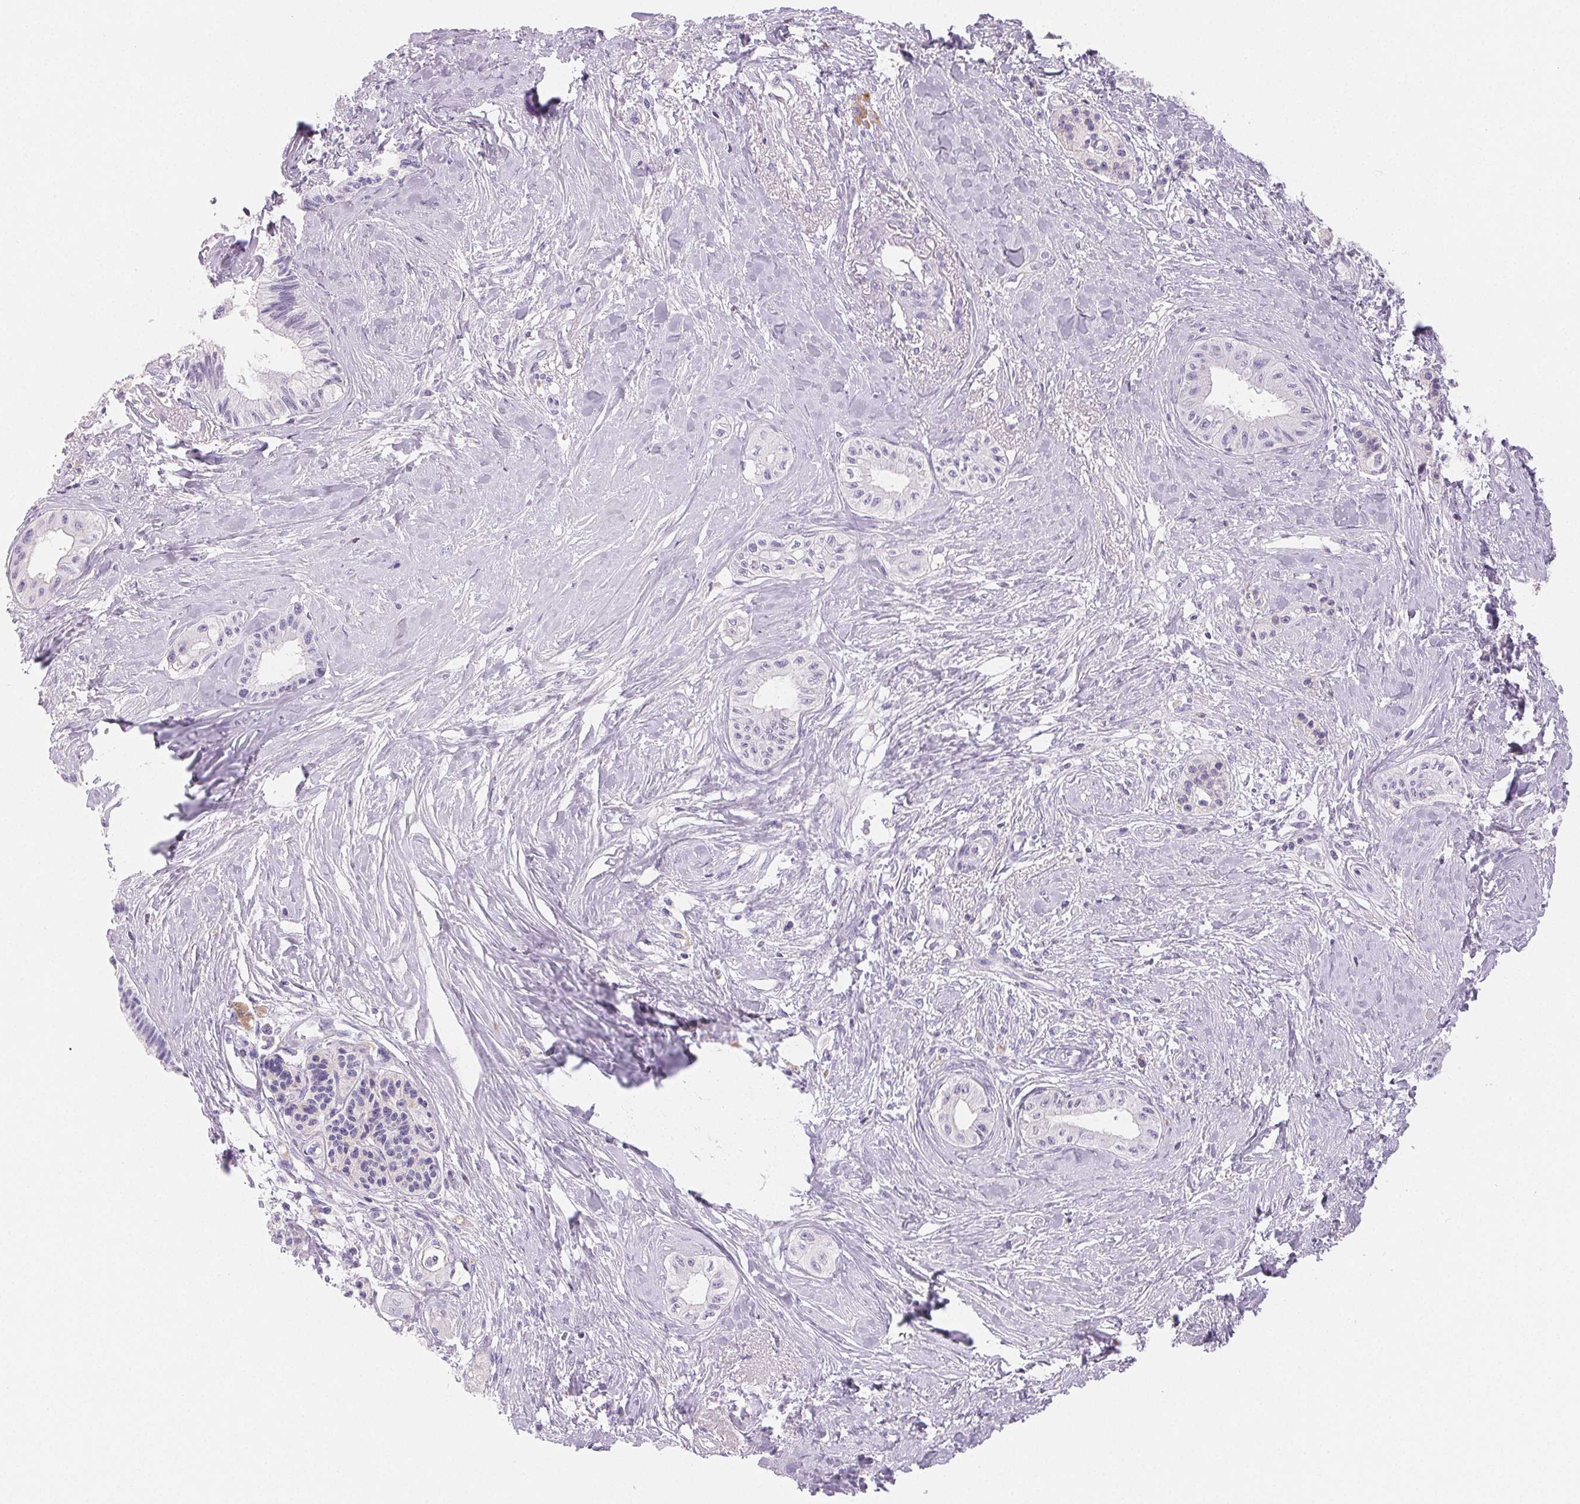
{"staining": {"intensity": "negative", "quantity": "none", "location": "none"}, "tissue": "pancreatic cancer", "cell_type": "Tumor cells", "image_type": "cancer", "snomed": [{"axis": "morphology", "description": "Adenocarcinoma, NOS"}, {"axis": "topography", "description": "Pancreas"}], "caption": "Tumor cells show no significant positivity in pancreatic cancer (adenocarcinoma).", "gene": "PADI4", "patient": {"sex": "male", "age": 71}}